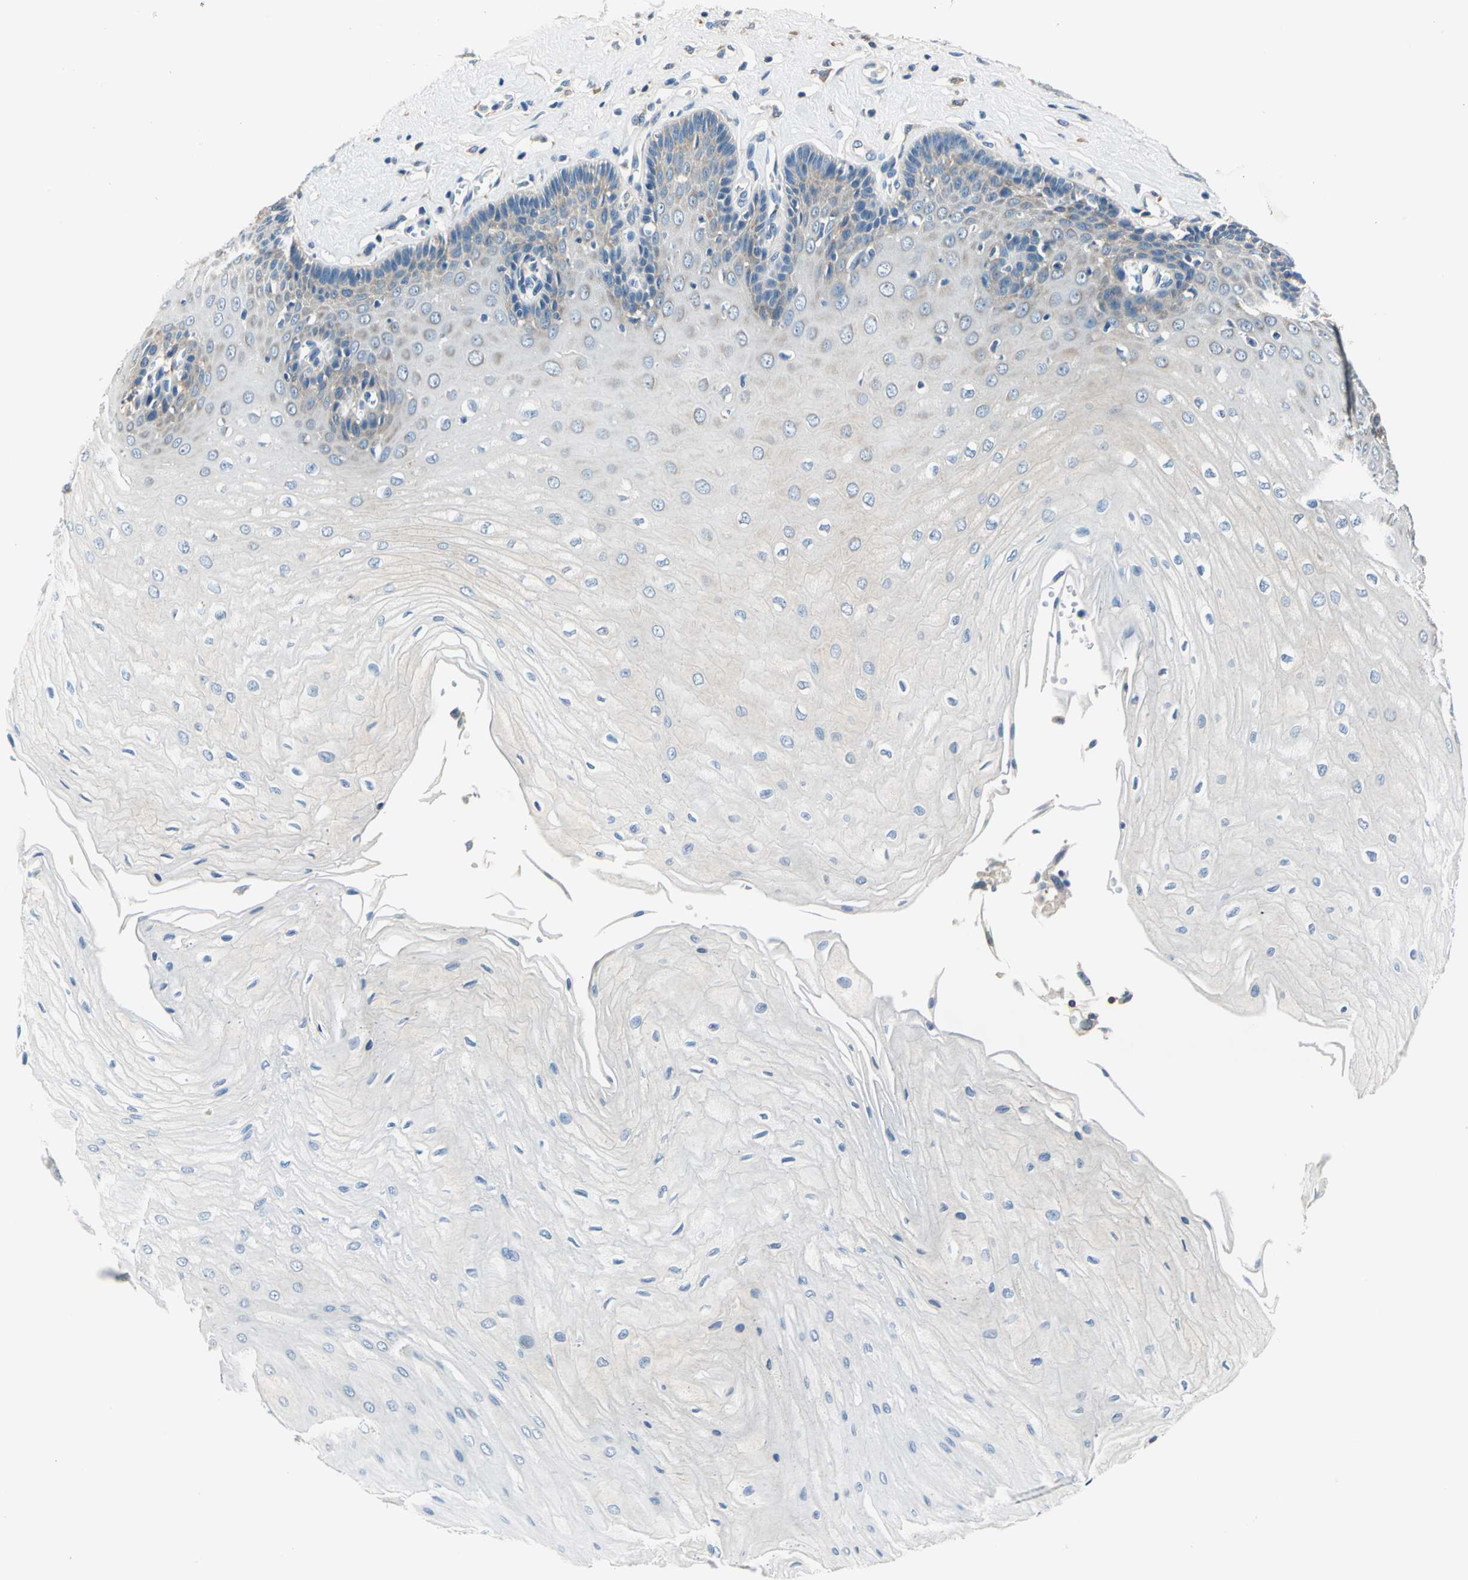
{"staining": {"intensity": "moderate", "quantity": "<25%", "location": "cytoplasmic/membranous"}, "tissue": "esophagus", "cell_type": "Squamous epithelial cells", "image_type": "normal", "snomed": [{"axis": "morphology", "description": "Normal tissue, NOS"}, {"axis": "morphology", "description": "Squamous cell carcinoma, NOS"}, {"axis": "topography", "description": "Esophagus"}], "caption": "Human esophagus stained with a brown dye reveals moderate cytoplasmic/membranous positive staining in approximately <25% of squamous epithelial cells.", "gene": "DDX3X", "patient": {"sex": "male", "age": 65}}